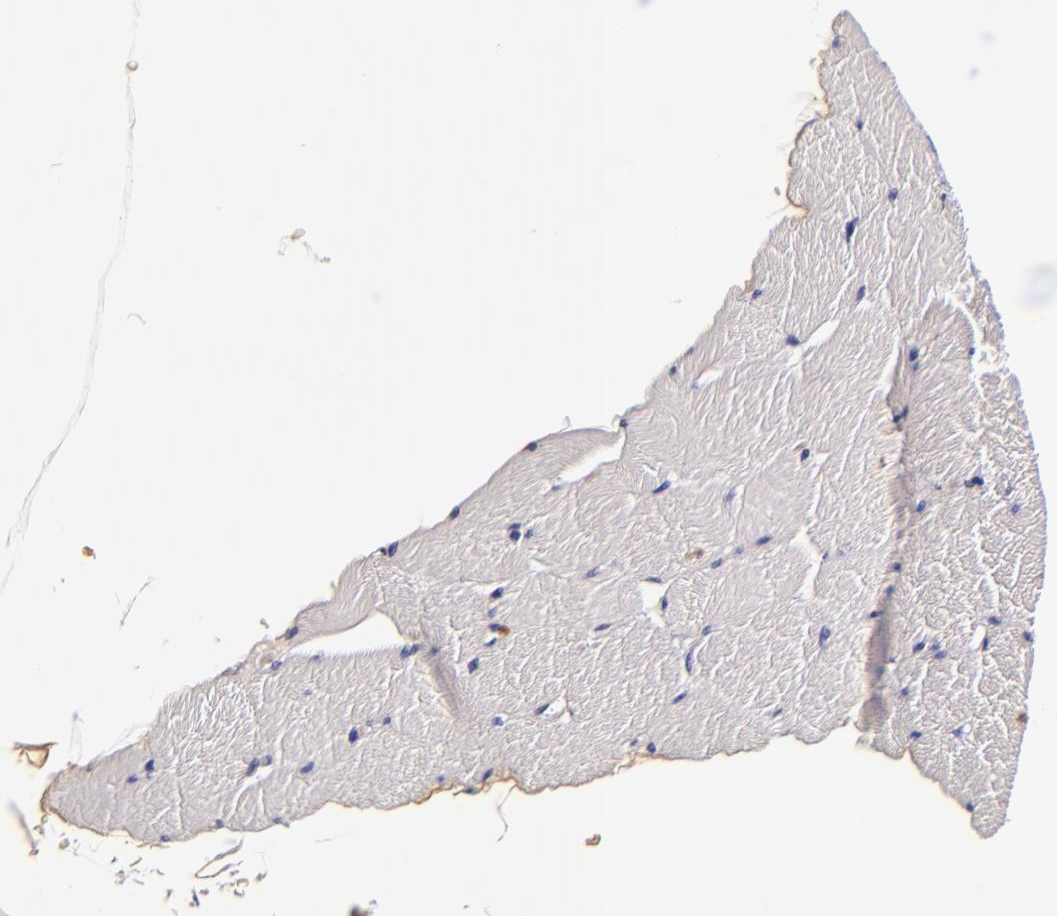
{"staining": {"intensity": "negative", "quantity": "none", "location": "none"}, "tissue": "skeletal muscle", "cell_type": "Myocytes", "image_type": "normal", "snomed": [{"axis": "morphology", "description": "Normal tissue, NOS"}, {"axis": "topography", "description": "Skeletal muscle"}], "caption": "The image demonstrates no significant staining in myocytes of skeletal muscle. The staining was performed using DAB to visualize the protein expression in brown, while the nuclei were stained in blue with hematoxylin (Magnification: 20x).", "gene": "FBN1", "patient": {"sex": "male", "age": 62}}